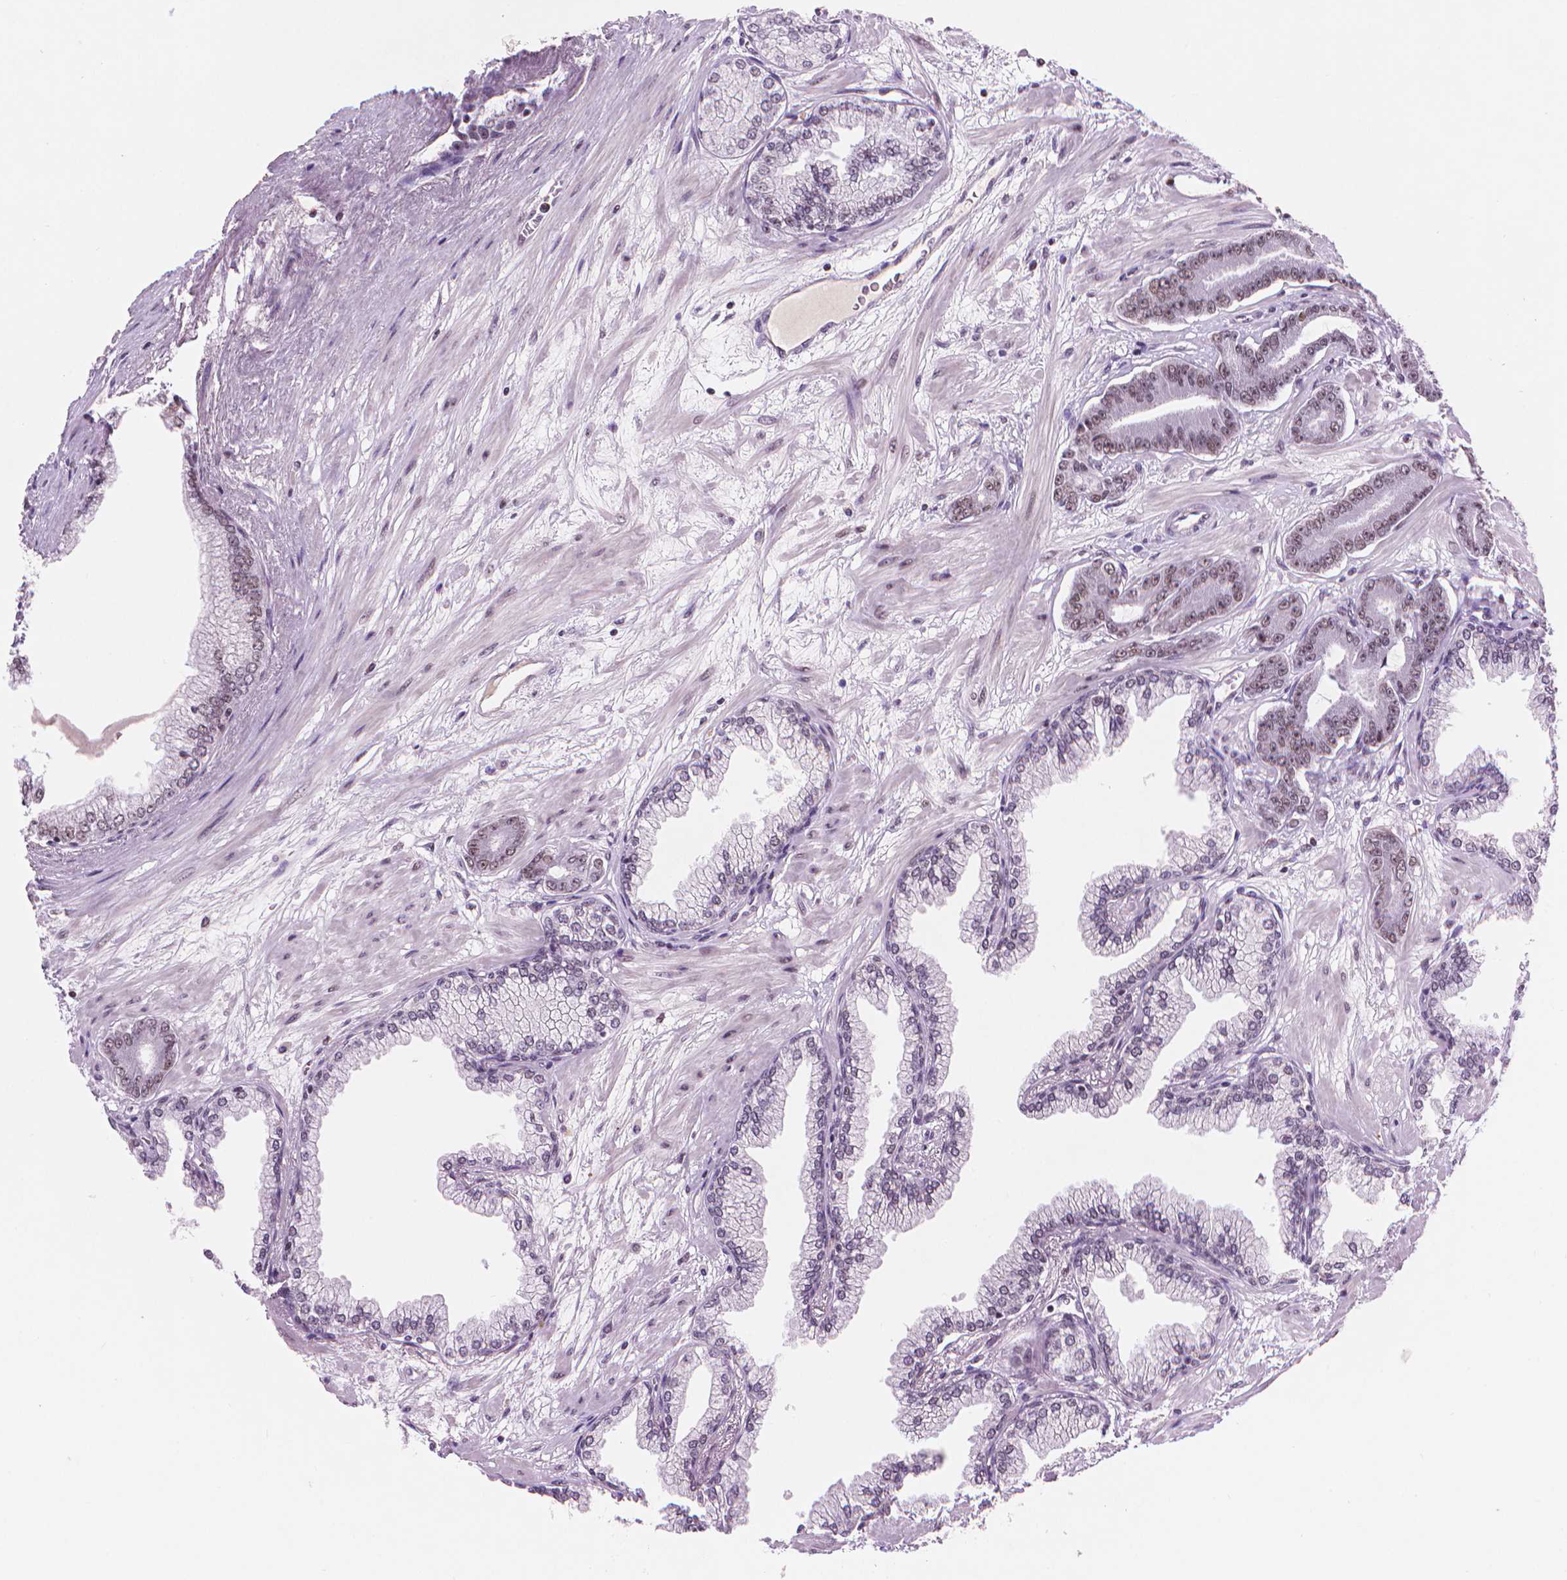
{"staining": {"intensity": "weak", "quantity": "25%-75%", "location": "nuclear"}, "tissue": "prostate cancer", "cell_type": "Tumor cells", "image_type": "cancer", "snomed": [{"axis": "morphology", "description": "Adenocarcinoma, Low grade"}, {"axis": "topography", "description": "Prostate"}], "caption": "Approximately 25%-75% of tumor cells in adenocarcinoma (low-grade) (prostate) display weak nuclear protein positivity as visualized by brown immunohistochemical staining.", "gene": "RPA4", "patient": {"sex": "male", "age": 64}}